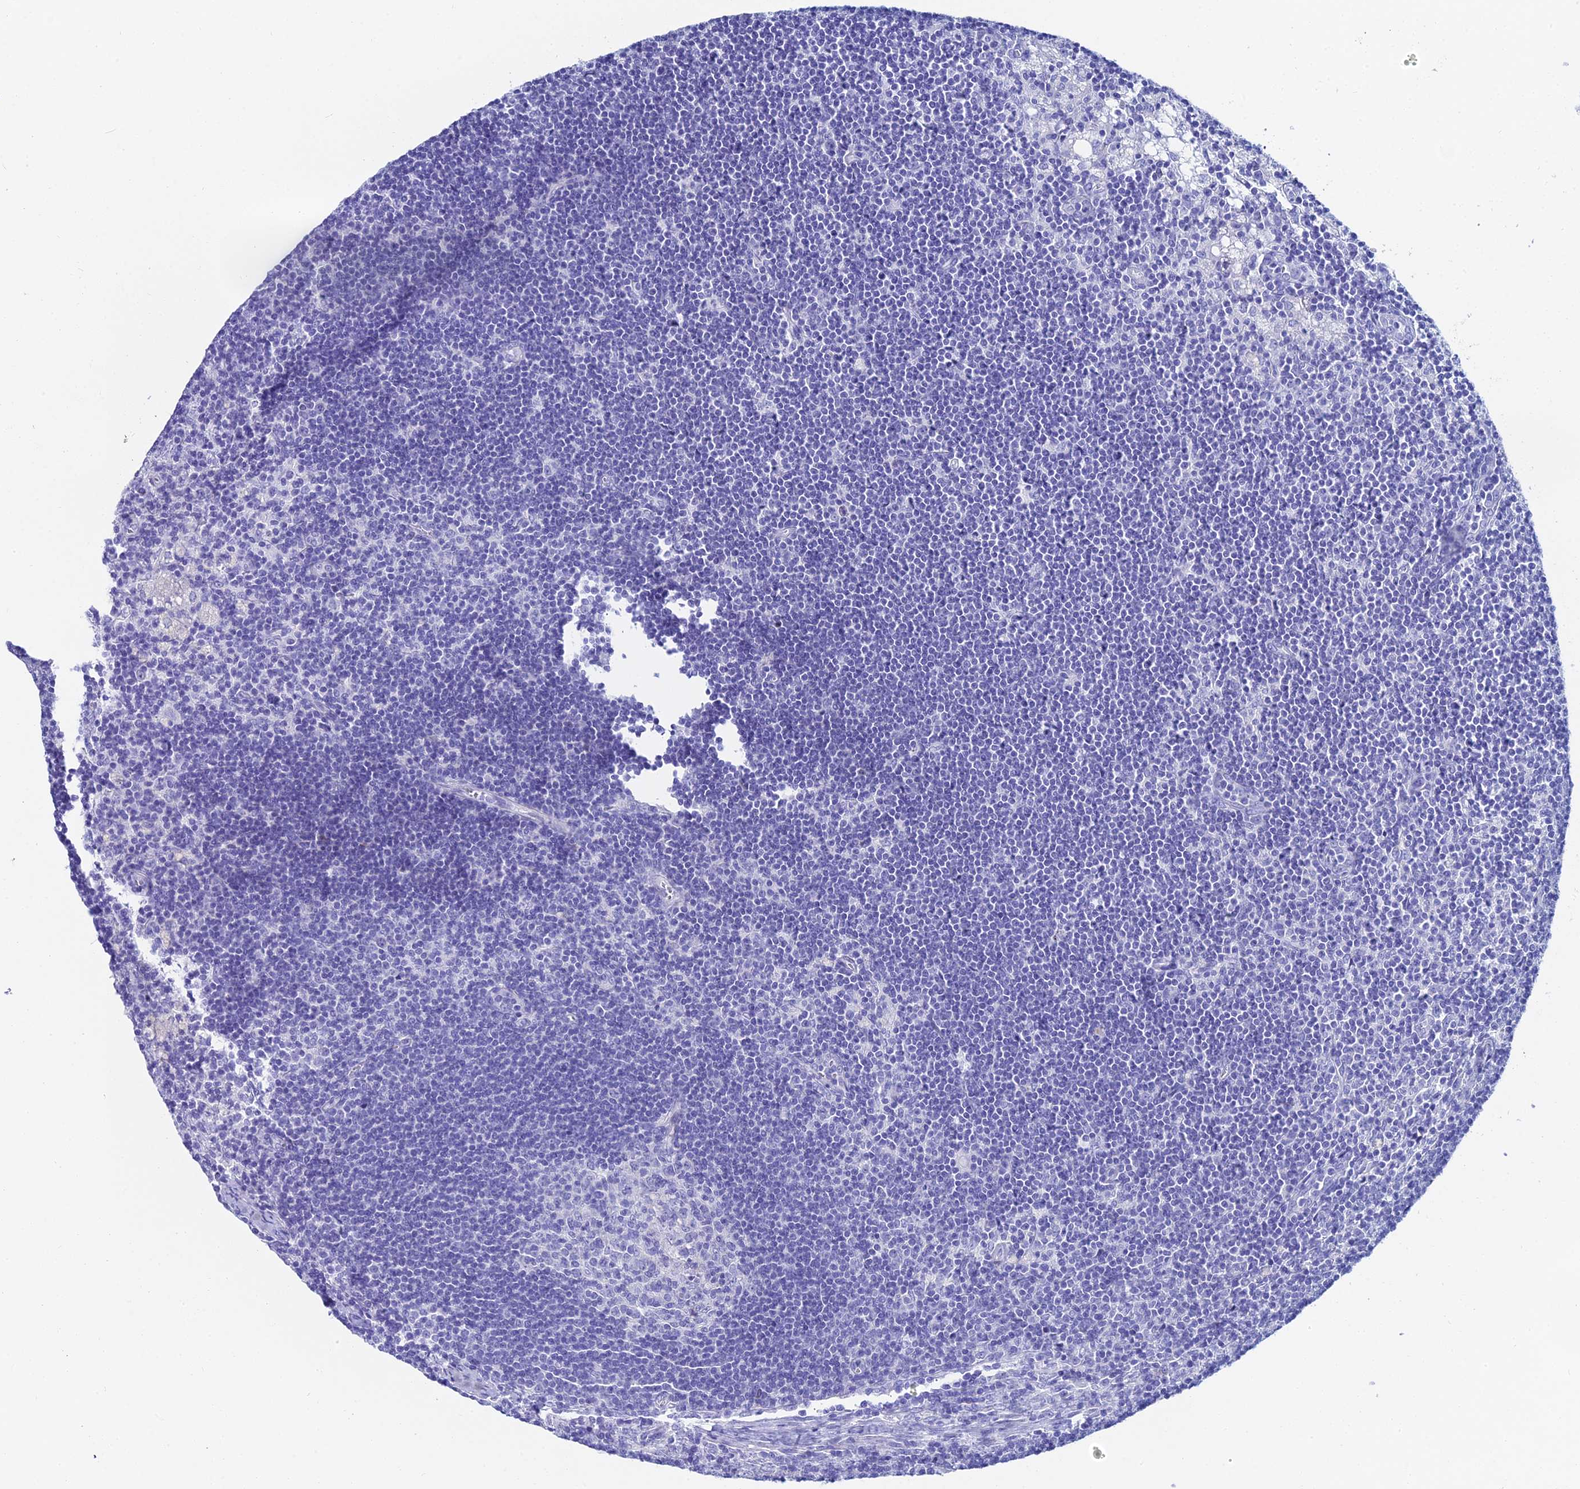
{"staining": {"intensity": "negative", "quantity": "none", "location": "none"}, "tissue": "lymph node", "cell_type": "Germinal center cells", "image_type": "normal", "snomed": [{"axis": "morphology", "description": "Normal tissue, NOS"}, {"axis": "topography", "description": "Lymph node"}], "caption": "This is an immunohistochemistry histopathology image of benign lymph node. There is no expression in germinal center cells.", "gene": "HSPA1L", "patient": {"sex": "male", "age": 24}}